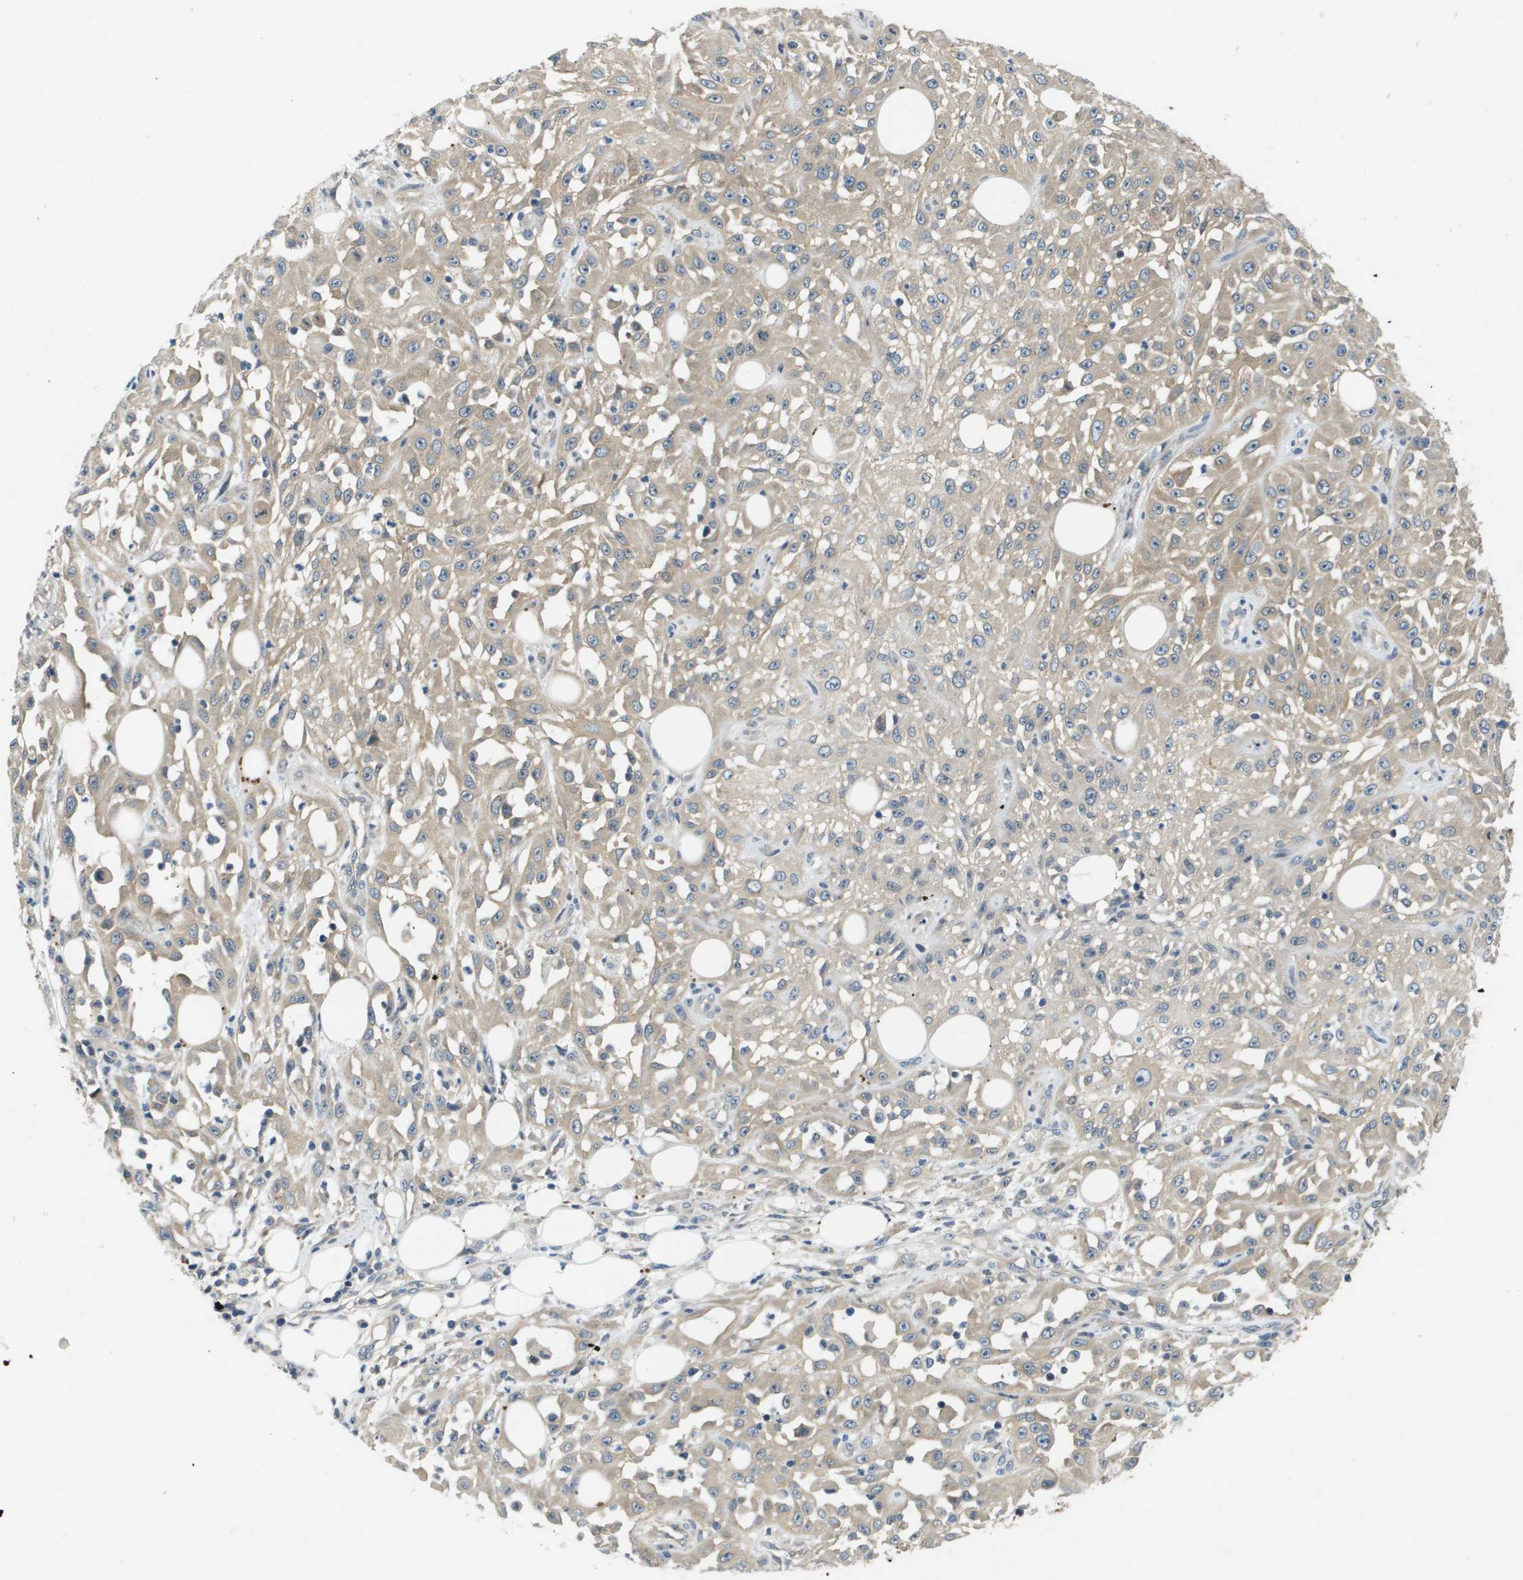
{"staining": {"intensity": "weak", "quantity": "25%-75%", "location": "cytoplasmic/membranous"}, "tissue": "skin cancer", "cell_type": "Tumor cells", "image_type": "cancer", "snomed": [{"axis": "morphology", "description": "Squamous cell carcinoma, NOS"}, {"axis": "morphology", "description": "Squamous cell carcinoma, metastatic, NOS"}, {"axis": "topography", "description": "Skin"}, {"axis": "topography", "description": "Lymph node"}], "caption": "Human skin cancer stained for a protein (brown) exhibits weak cytoplasmic/membranous positive expression in approximately 25%-75% of tumor cells.", "gene": "PGAP3", "patient": {"sex": "male", "age": 75}}